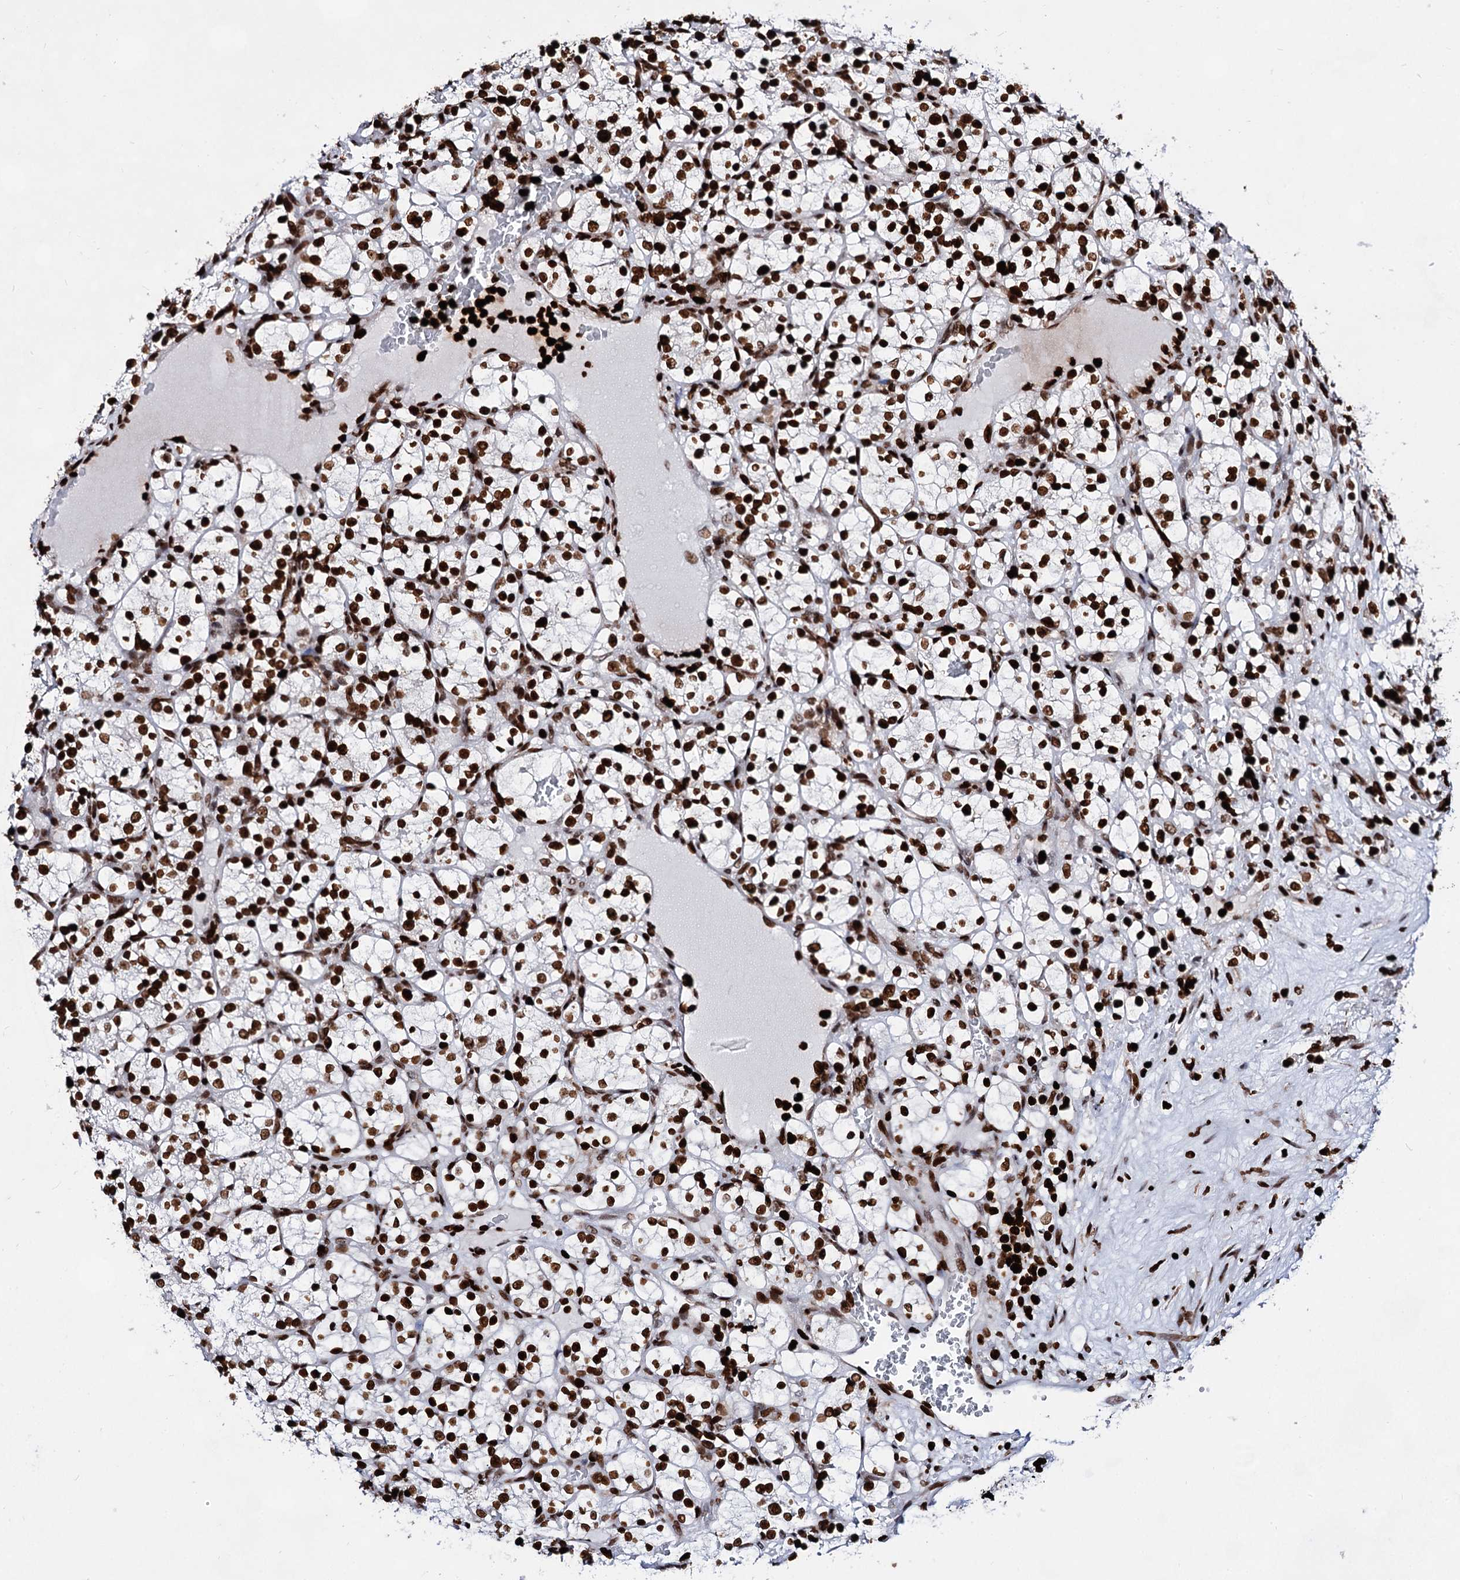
{"staining": {"intensity": "strong", "quantity": ">75%", "location": "nuclear"}, "tissue": "renal cancer", "cell_type": "Tumor cells", "image_type": "cancer", "snomed": [{"axis": "morphology", "description": "Adenocarcinoma, NOS"}, {"axis": "topography", "description": "Kidney"}], "caption": "Protein positivity by IHC displays strong nuclear expression in approximately >75% of tumor cells in renal adenocarcinoma.", "gene": "HMGB2", "patient": {"sex": "female", "age": 69}}